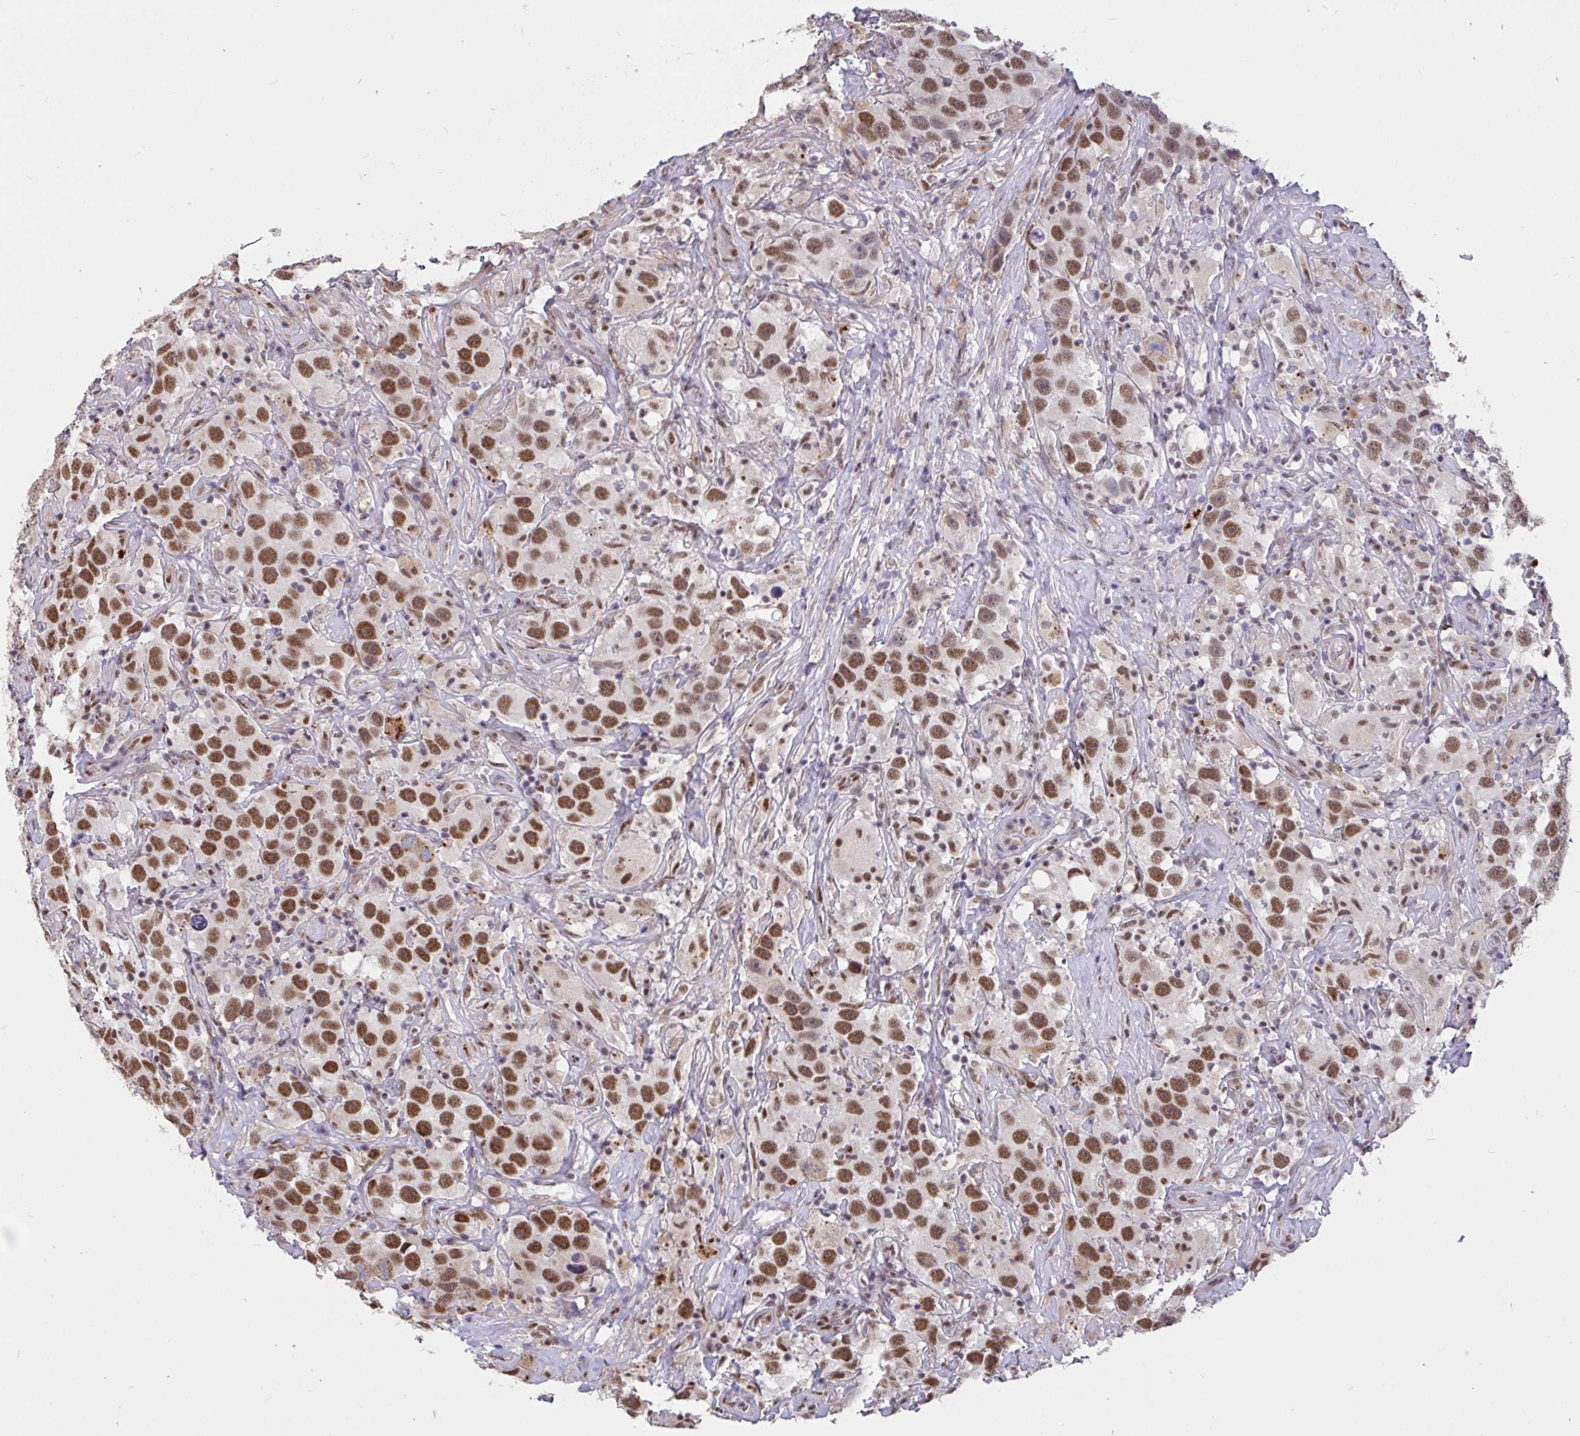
{"staining": {"intensity": "moderate", "quantity": ">75%", "location": "nuclear"}, "tissue": "testis cancer", "cell_type": "Tumor cells", "image_type": "cancer", "snomed": [{"axis": "morphology", "description": "Seminoma, NOS"}, {"axis": "topography", "description": "Testis"}], "caption": "Testis cancer was stained to show a protein in brown. There is medium levels of moderate nuclear expression in approximately >75% of tumor cells. The staining was performed using DAB (3,3'-diaminobenzidine) to visualize the protein expression in brown, while the nuclei were stained in blue with hematoxylin (Magnification: 20x).", "gene": "DDX39A", "patient": {"sex": "male", "age": 49}}